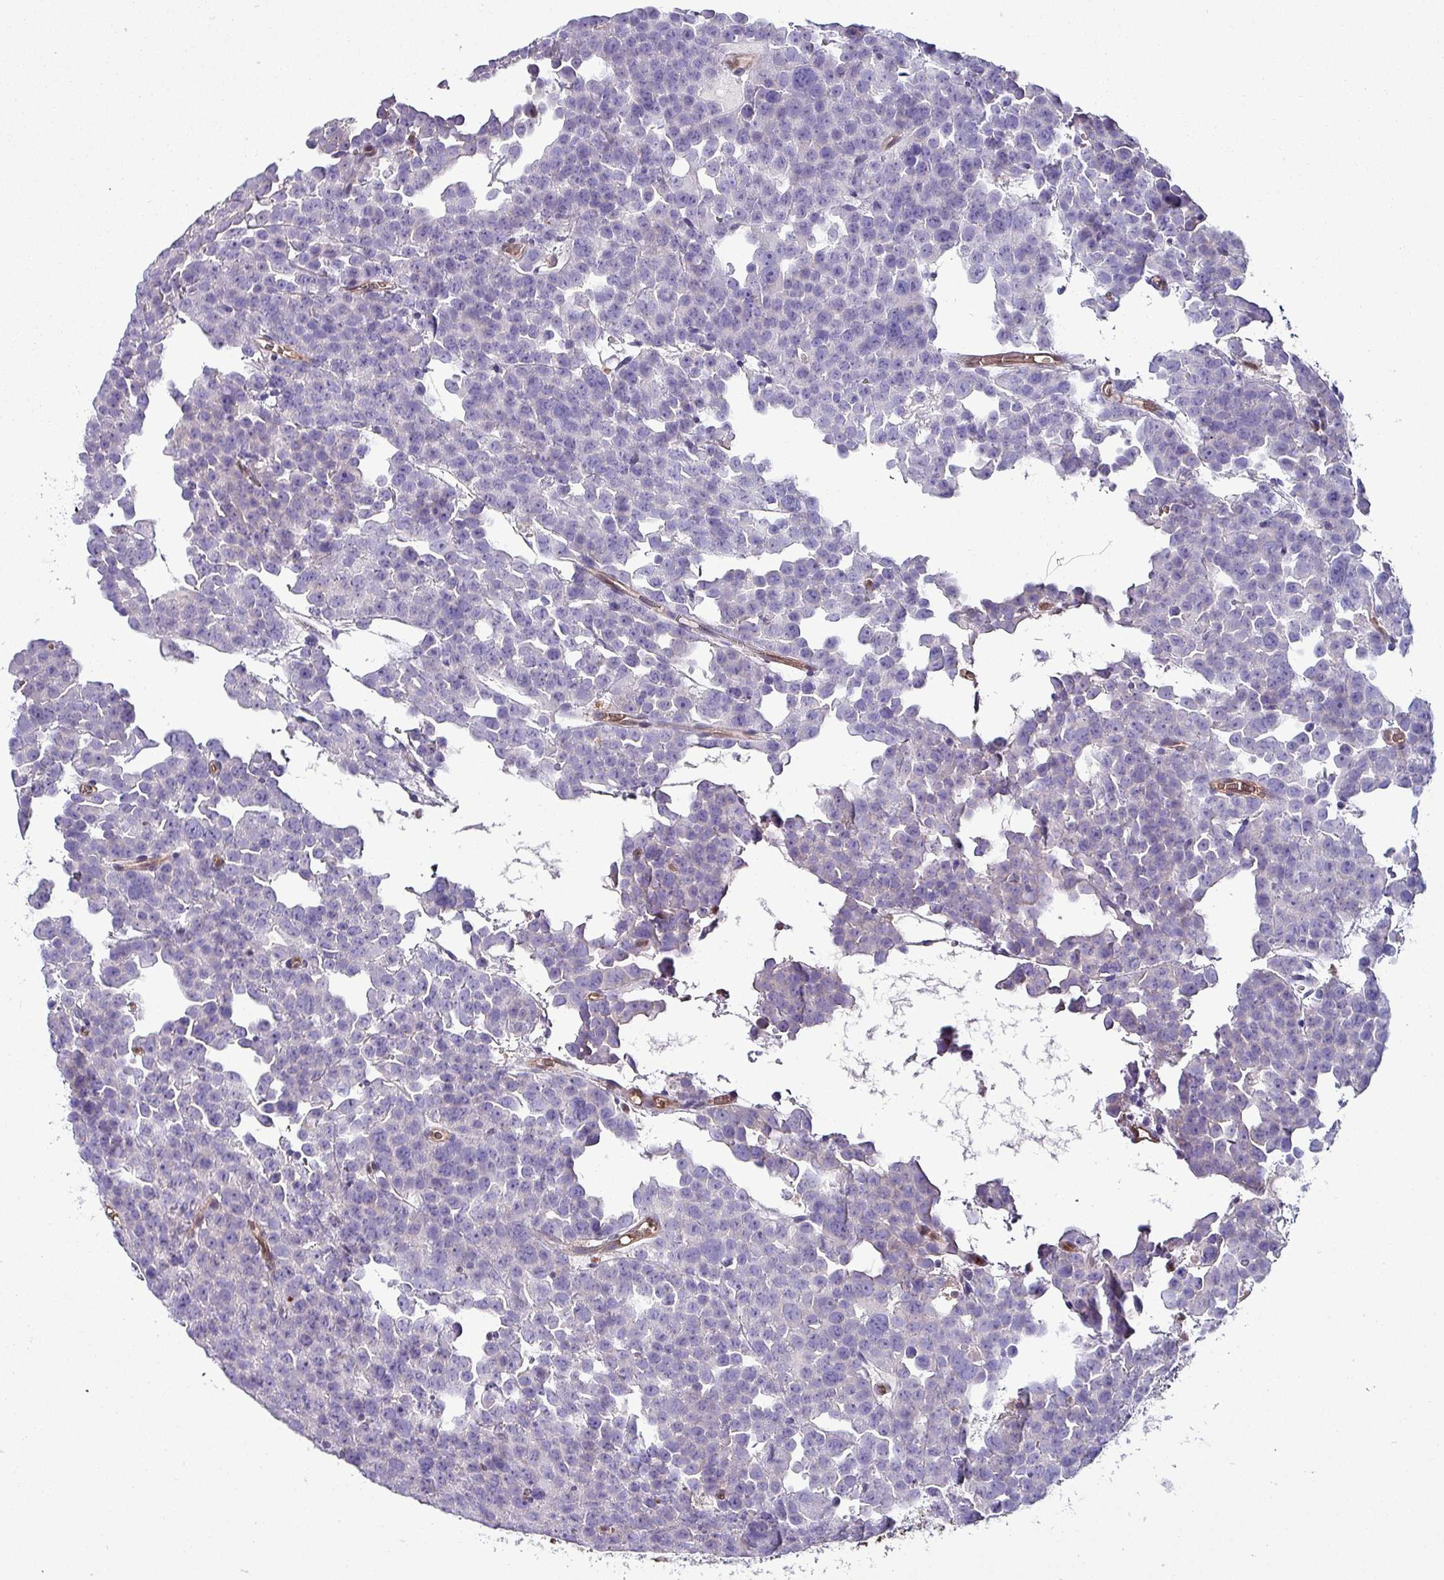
{"staining": {"intensity": "negative", "quantity": "none", "location": "none"}, "tissue": "testis cancer", "cell_type": "Tumor cells", "image_type": "cancer", "snomed": [{"axis": "morphology", "description": "Seminoma, NOS"}, {"axis": "topography", "description": "Testis"}], "caption": "Seminoma (testis) was stained to show a protein in brown. There is no significant expression in tumor cells.", "gene": "PSMB8", "patient": {"sex": "male", "age": 71}}